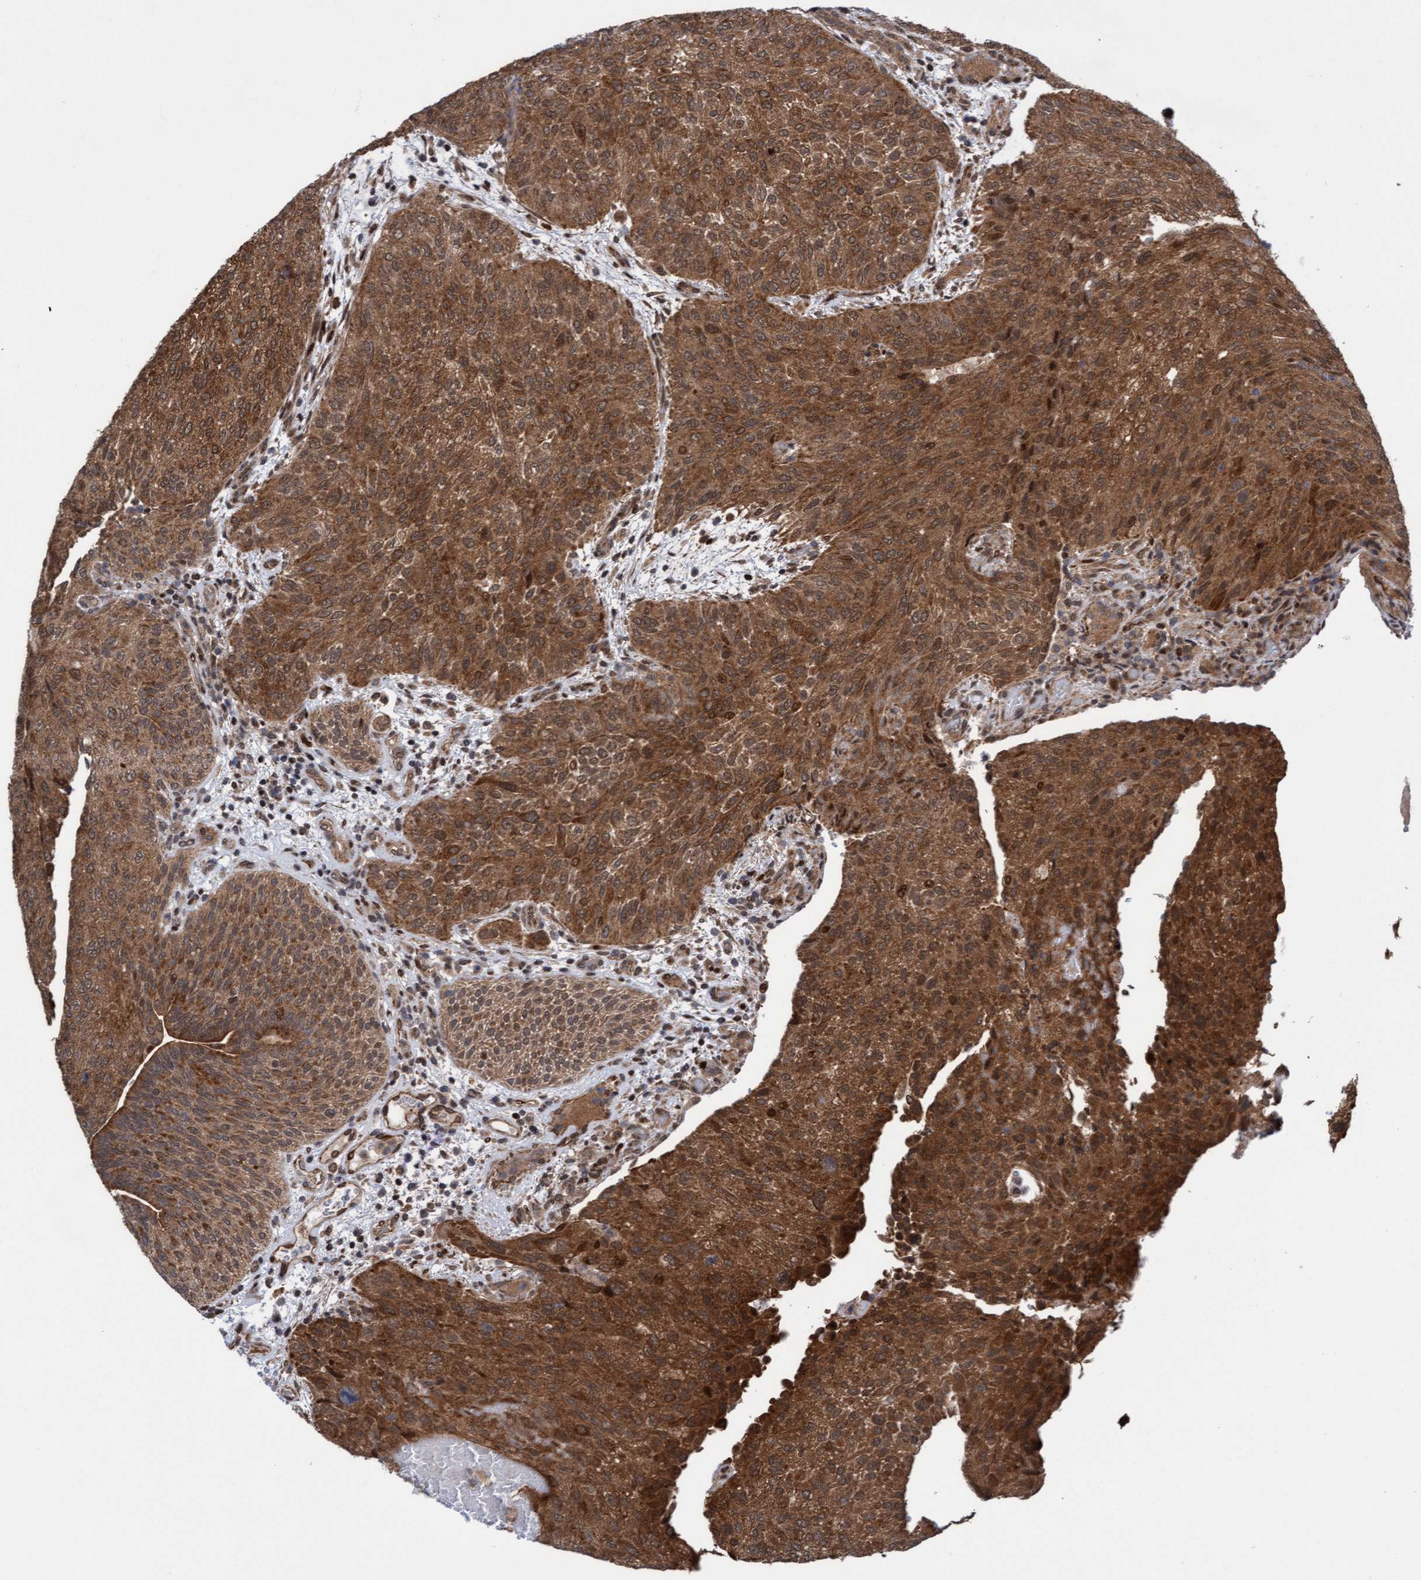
{"staining": {"intensity": "strong", "quantity": ">75%", "location": "cytoplasmic/membranous"}, "tissue": "urothelial cancer", "cell_type": "Tumor cells", "image_type": "cancer", "snomed": [{"axis": "morphology", "description": "Urothelial carcinoma, Low grade"}, {"axis": "morphology", "description": "Urothelial carcinoma, High grade"}, {"axis": "topography", "description": "Urinary bladder"}], "caption": "This is a micrograph of immunohistochemistry staining of low-grade urothelial carcinoma, which shows strong positivity in the cytoplasmic/membranous of tumor cells.", "gene": "ITFG1", "patient": {"sex": "male", "age": 35}}